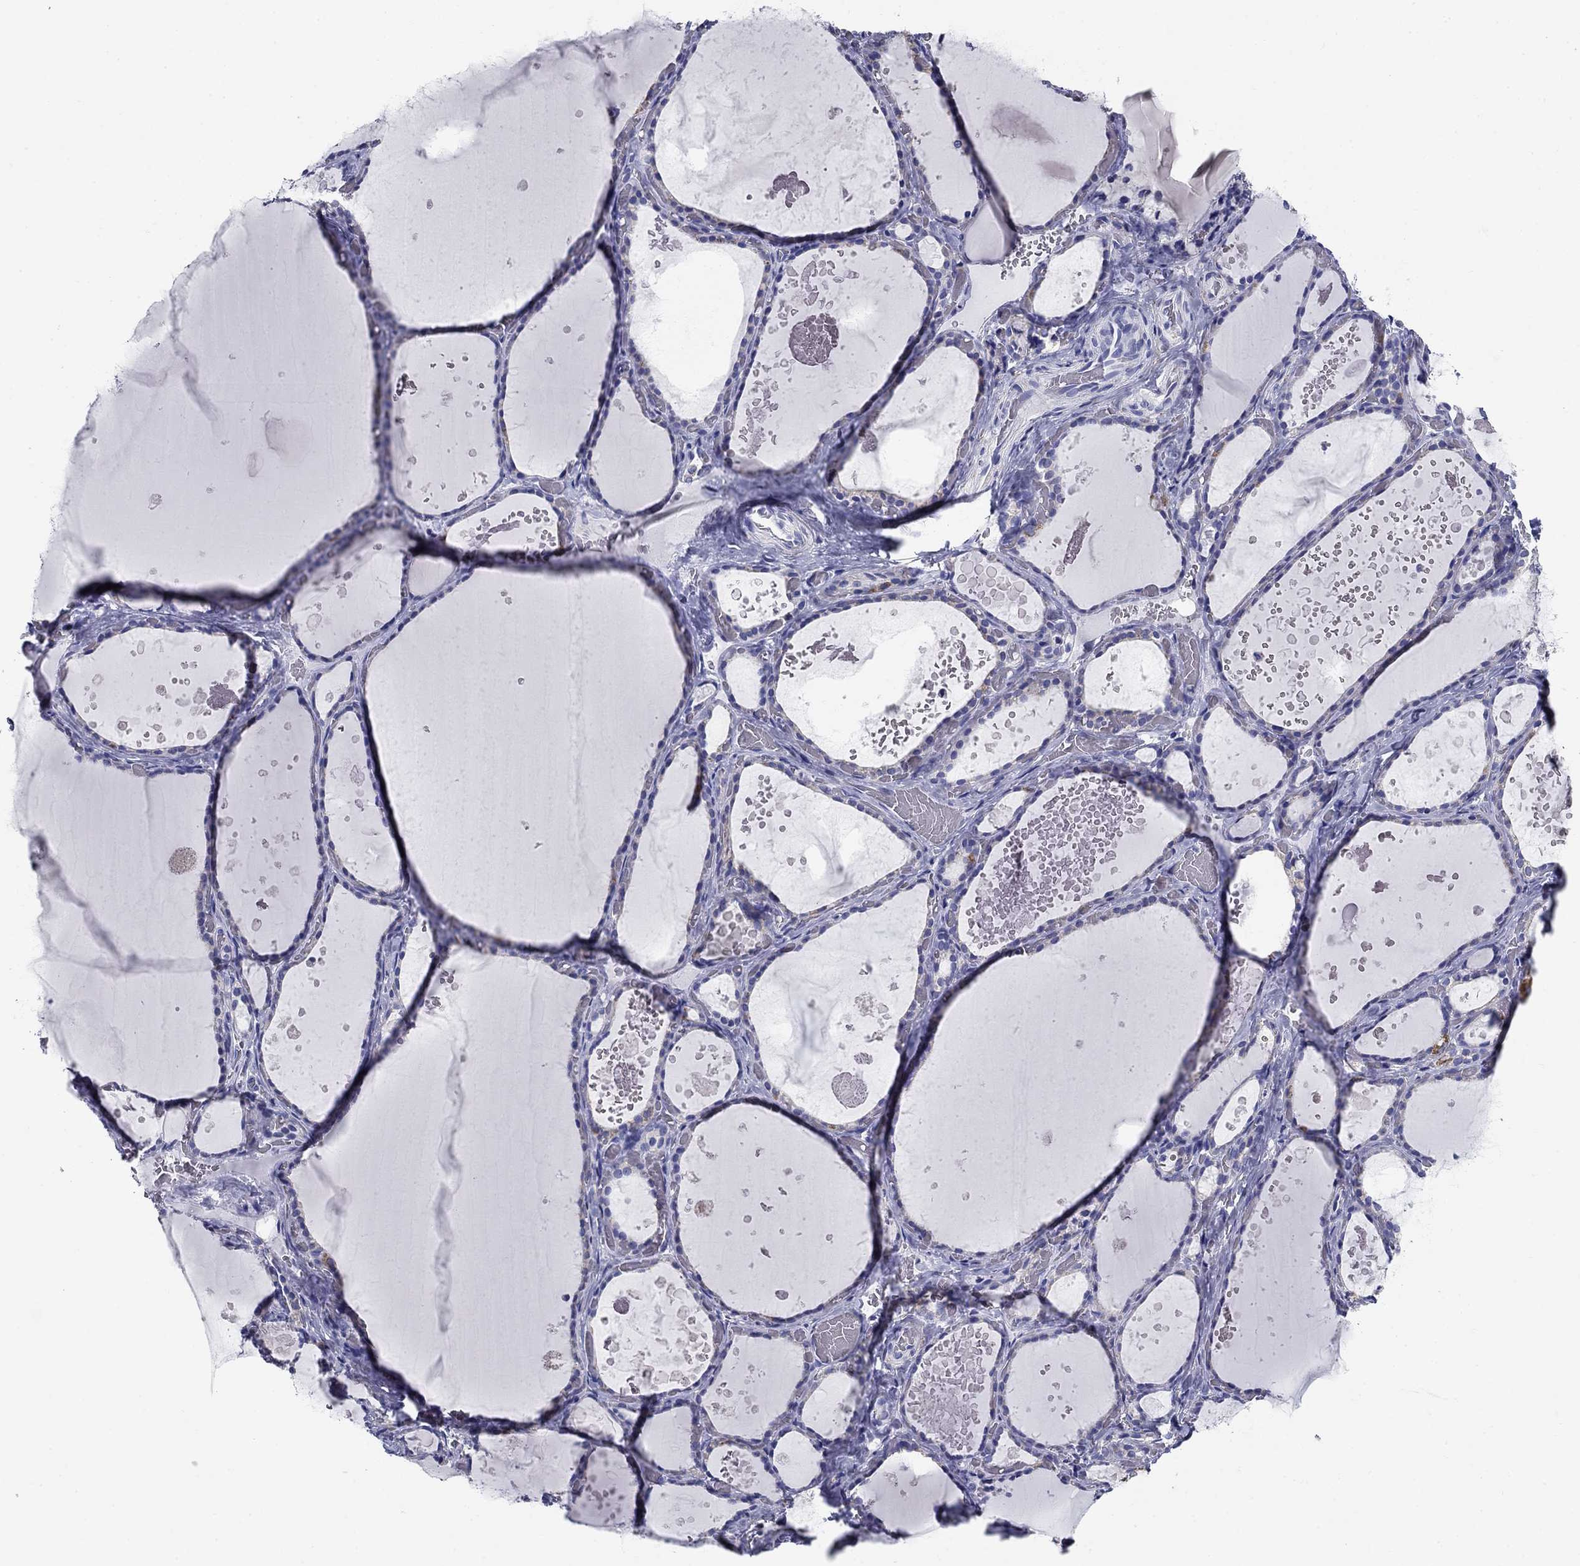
{"staining": {"intensity": "negative", "quantity": "none", "location": "none"}, "tissue": "thyroid gland", "cell_type": "Glandular cells", "image_type": "normal", "snomed": [{"axis": "morphology", "description": "Normal tissue, NOS"}, {"axis": "topography", "description": "Thyroid gland"}], "caption": "Photomicrograph shows no significant protein positivity in glandular cells of benign thyroid gland.", "gene": "UPB1", "patient": {"sex": "female", "age": 56}}